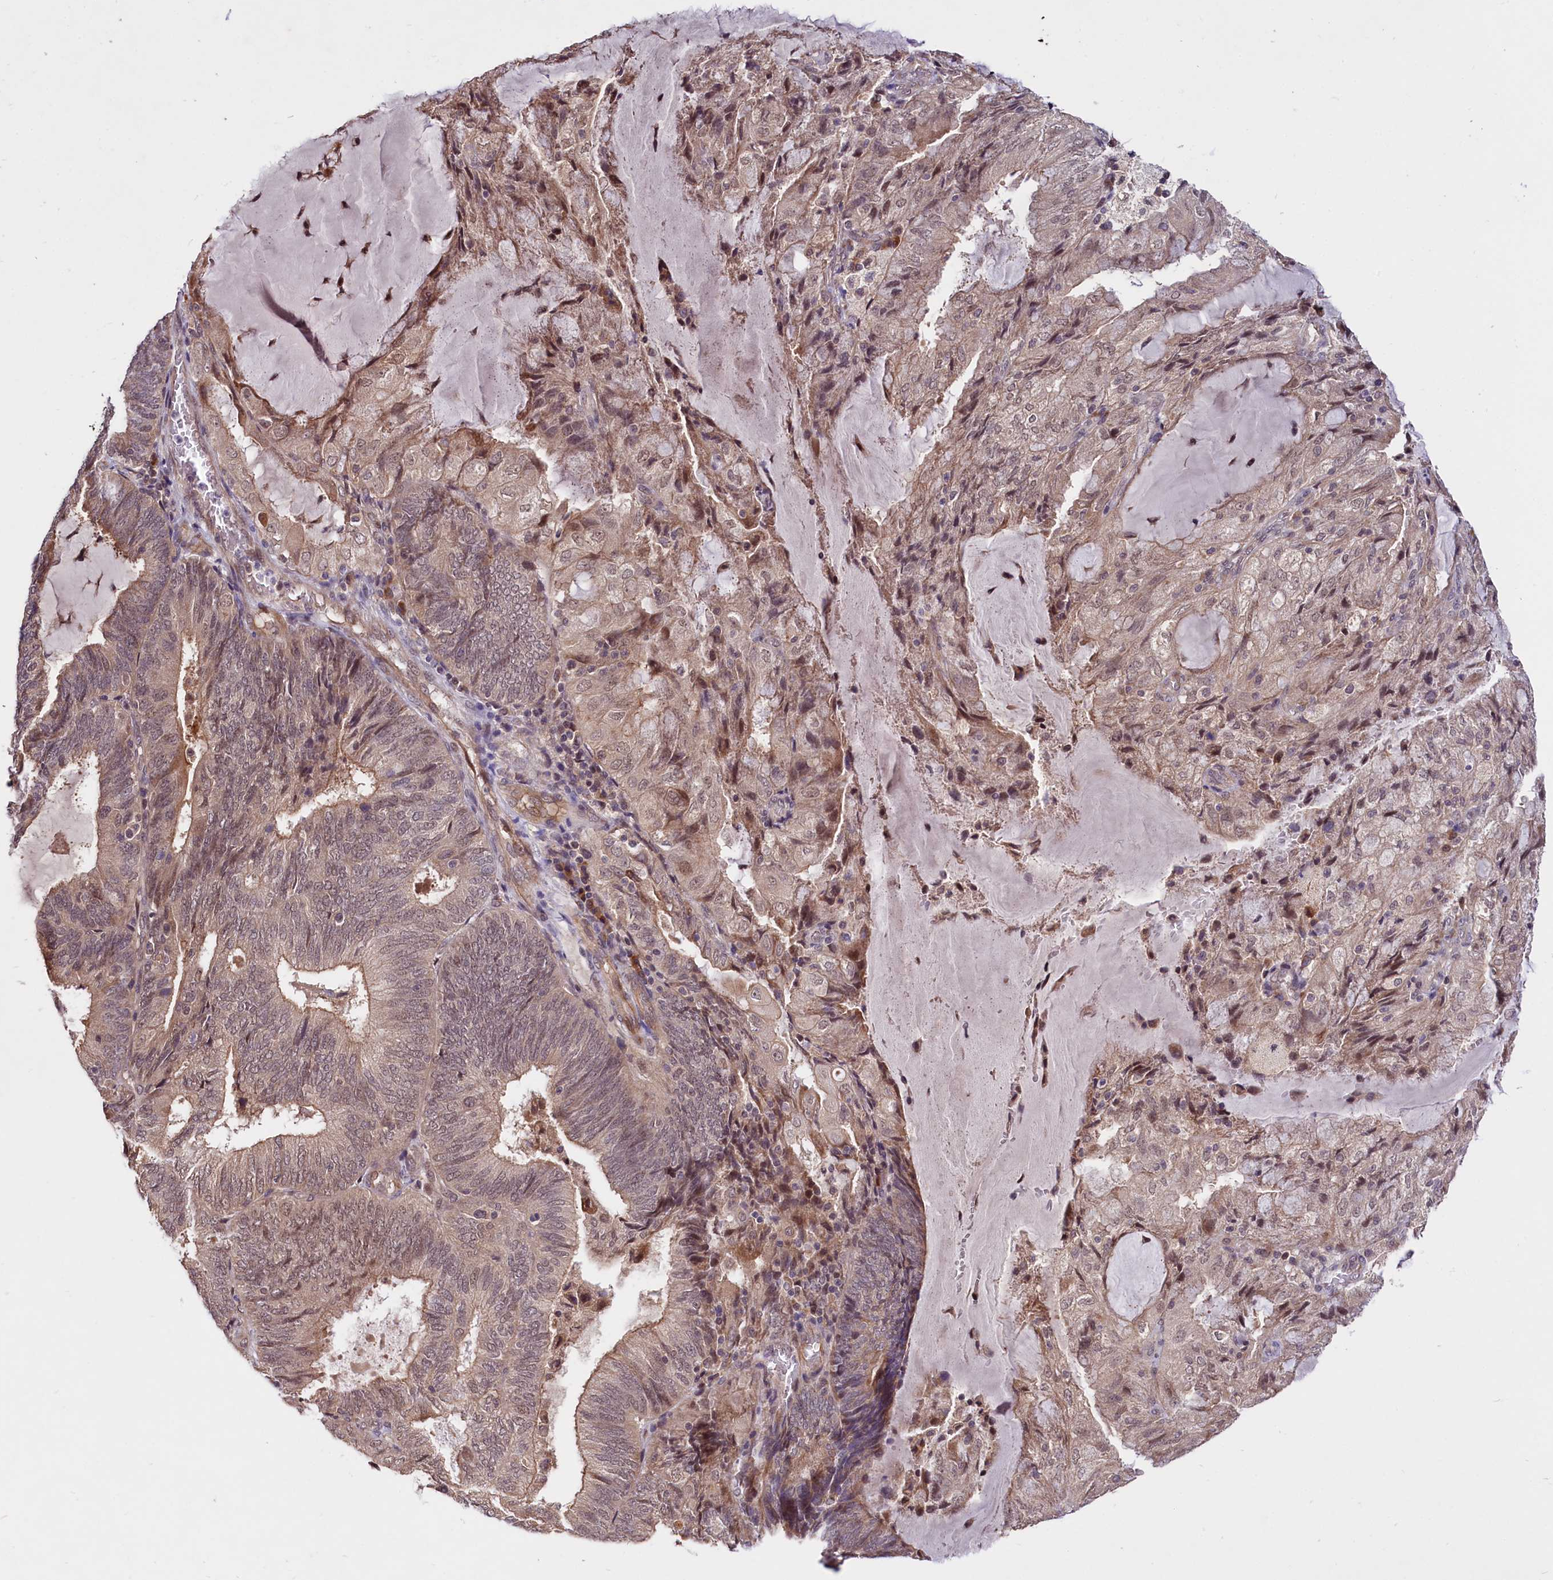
{"staining": {"intensity": "weak", "quantity": "25%-75%", "location": "cytoplasmic/membranous,nuclear"}, "tissue": "endometrial cancer", "cell_type": "Tumor cells", "image_type": "cancer", "snomed": [{"axis": "morphology", "description": "Adenocarcinoma, NOS"}, {"axis": "topography", "description": "Endometrium"}], "caption": "A low amount of weak cytoplasmic/membranous and nuclear expression is seen in about 25%-75% of tumor cells in endometrial adenocarcinoma tissue. The staining was performed using DAB (3,3'-diaminobenzidine), with brown indicating positive protein expression. Nuclei are stained blue with hematoxylin.", "gene": "UBE3A", "patient": {"sex": "female", "age": 81}}